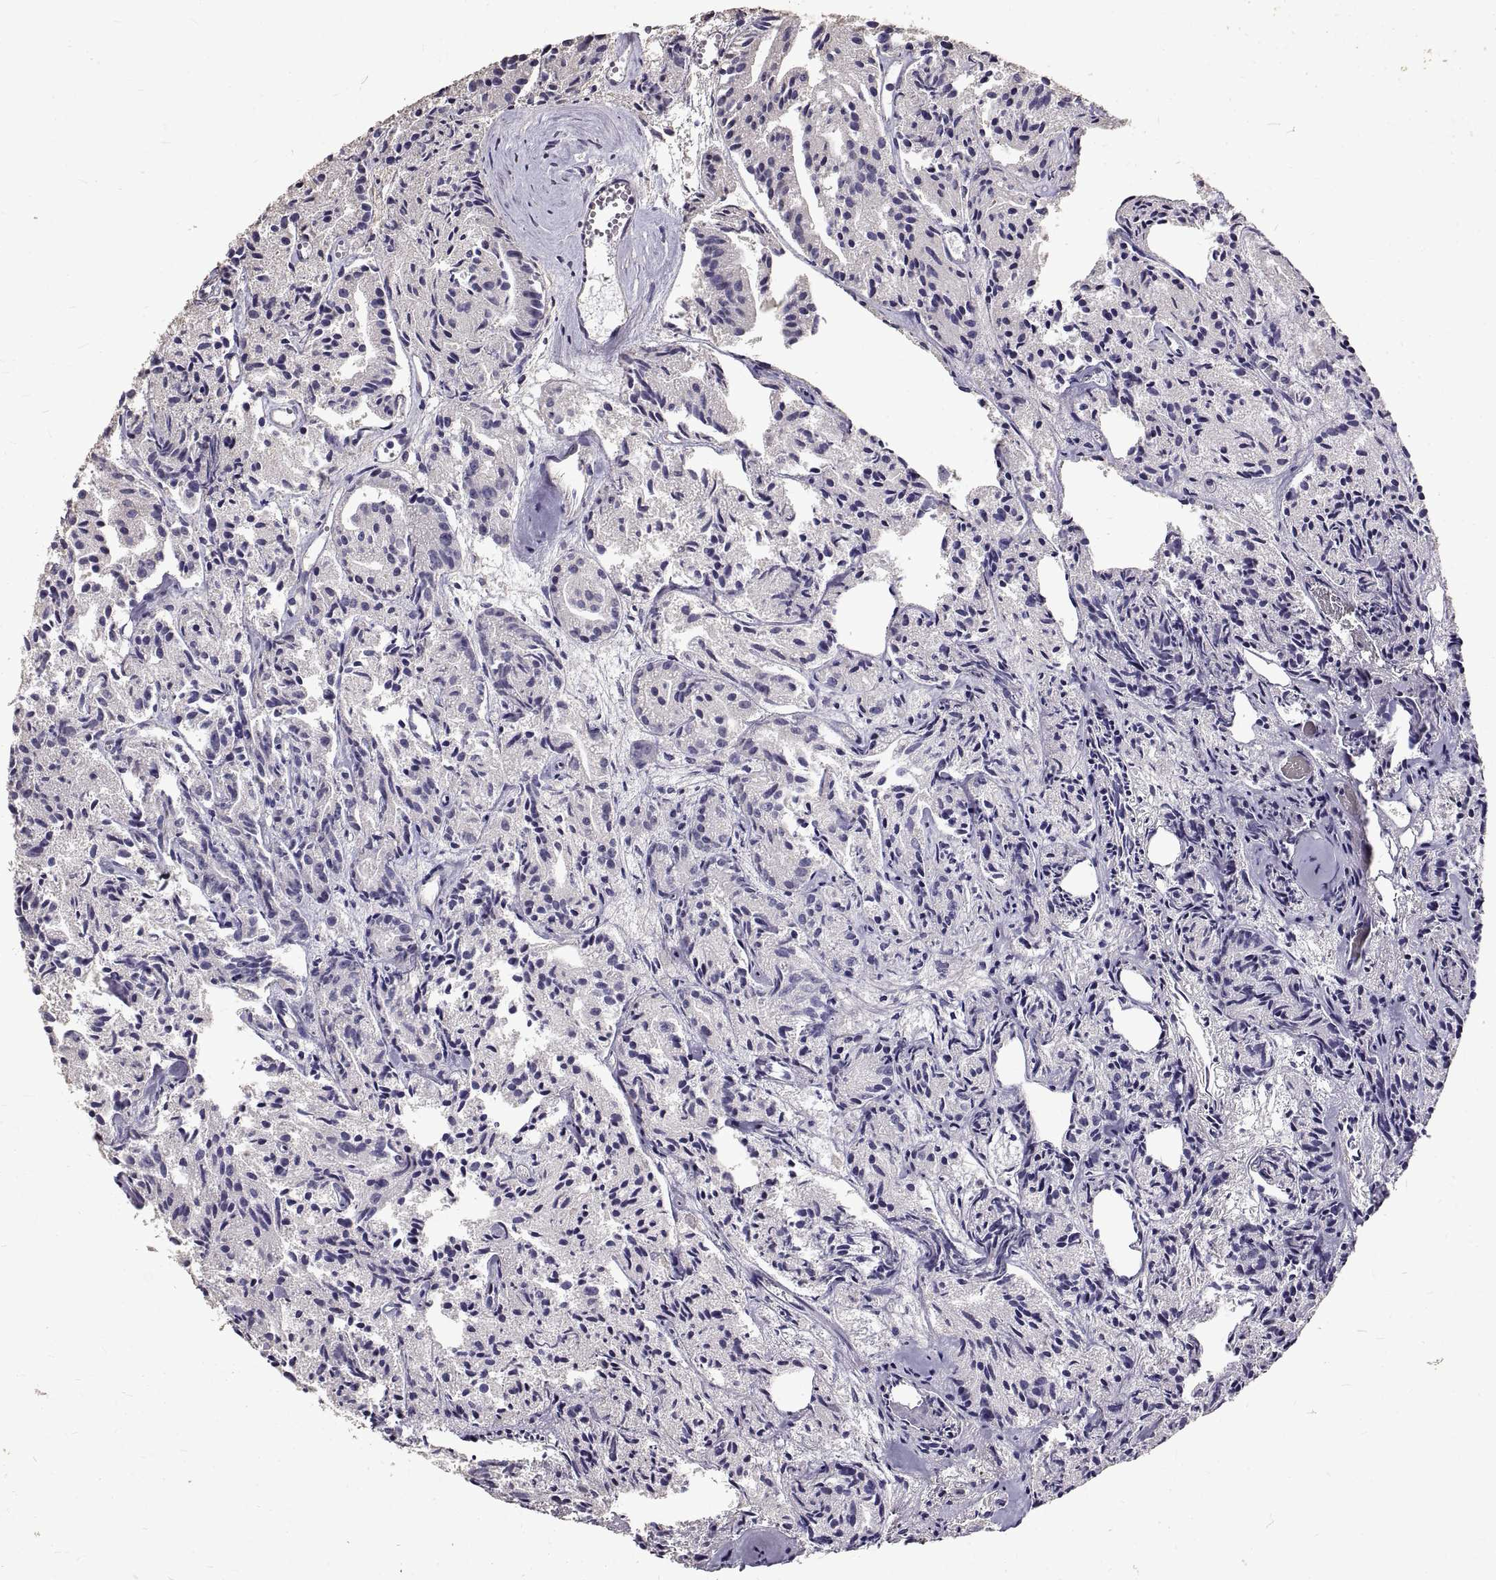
{"staining": {"intensity": "negative", "quantity": "none", "location": "none"}, "tissue": "prostate cancer", "cell_type": "Tumor cells", "image_type": "cancer", "snomed": [{"axis": "morphology", "description": "Adenocarcinoma, Medium grade"}, {"axis": "topography", "description": "Prostate"}], "caption": "High magnification brightfield microscopy of prostate adenocarcinoma (medium-grade) stained with DAB (3,3'-diaminobenzidine) (brown) and counterstained with hematoxylin (blue): tumor cells show no significant staining. (DAB immunohistochemistry with hematoxylin counter stain).", "gene": "PEA15", "patient": {"sex": "male", "age": 74}}